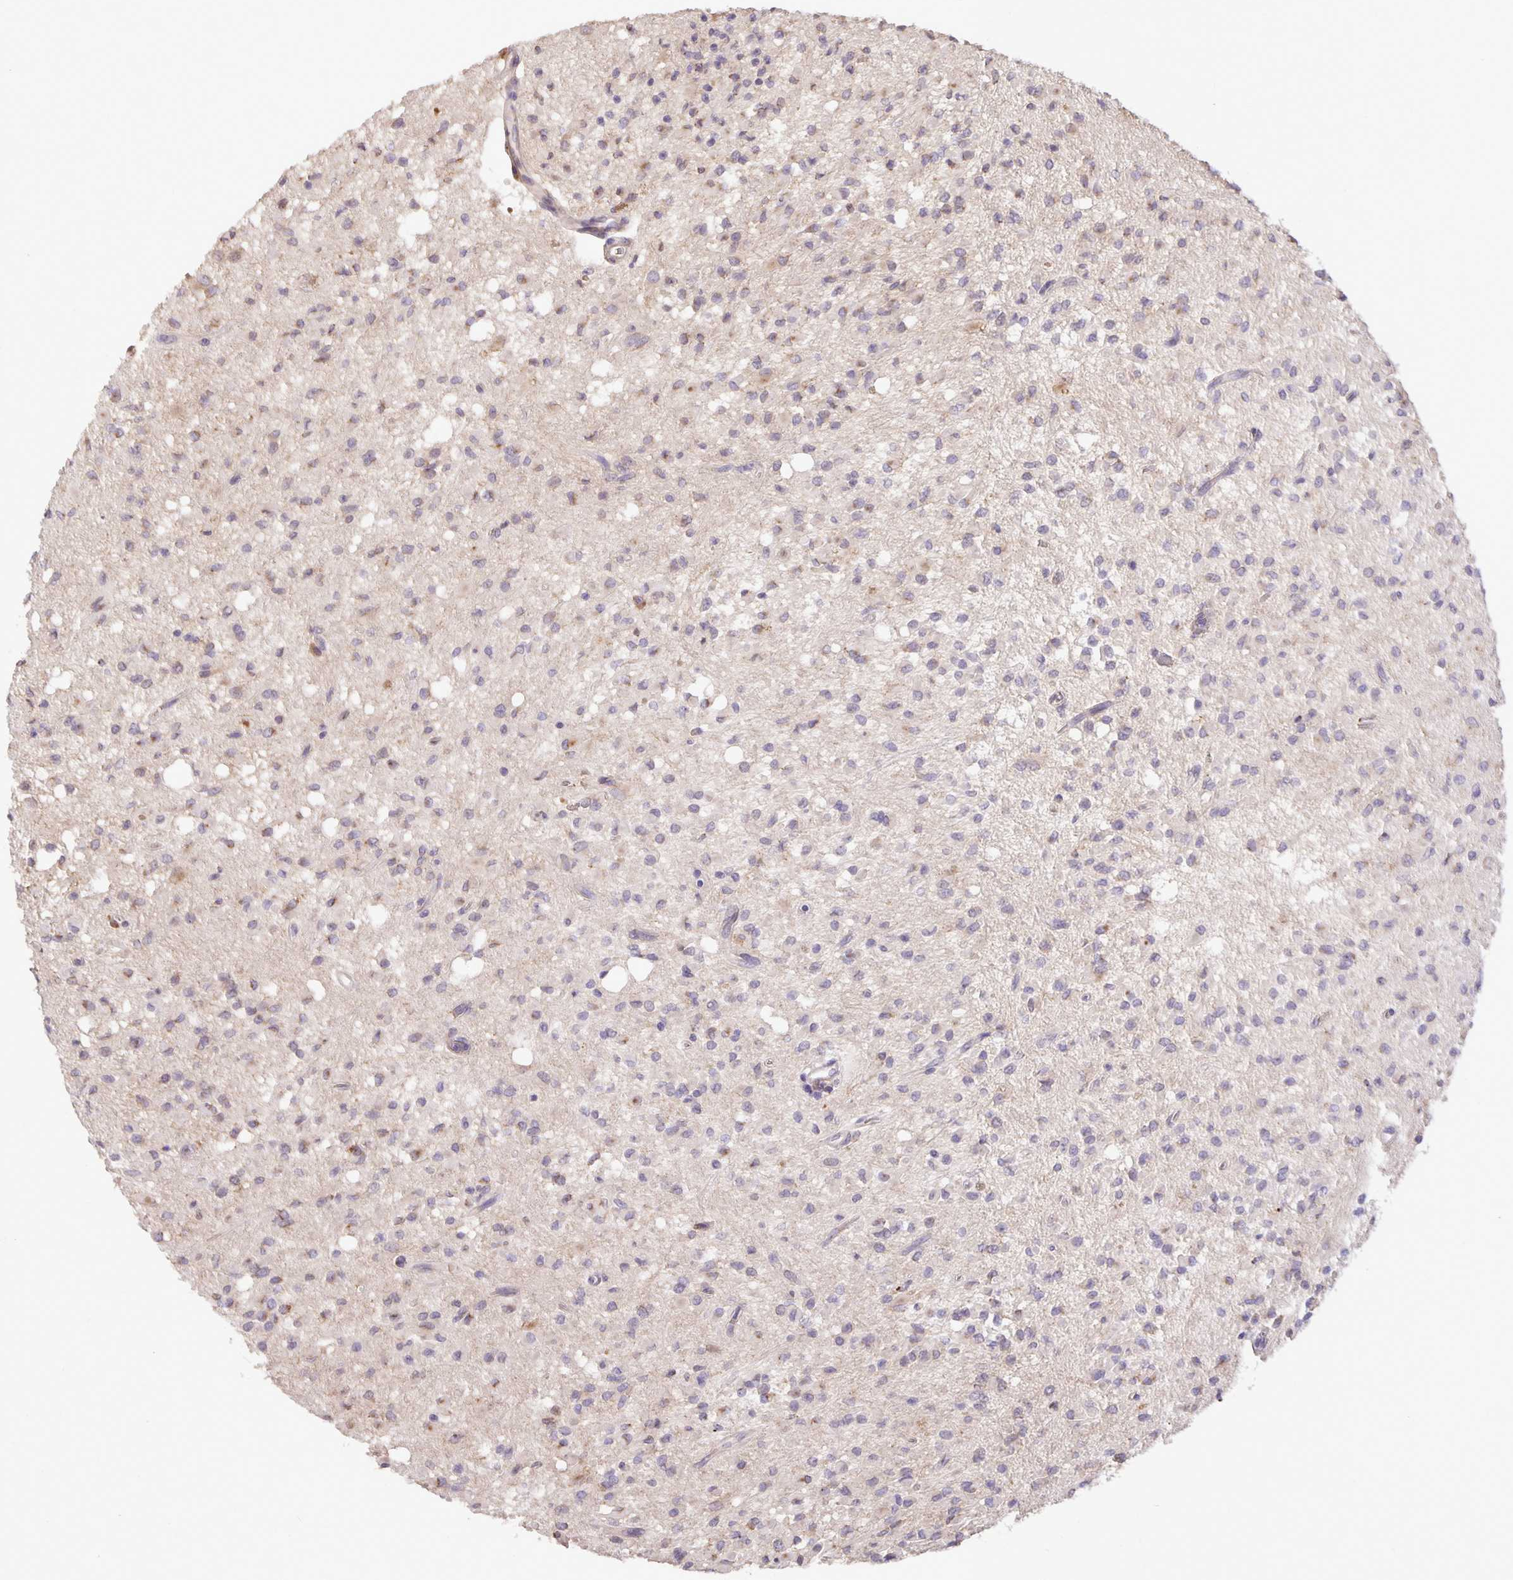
{"staining": {"intensity": "weak", "quantity": "<25%", "location": "cytoplasmic/membranous"}, "tissue": "glioma", "cell_type": "Tumor cells", "image_type": "cancer", "snomed": [{"axis": "morphology", "description": "Glioma, malignant, Low grade"}, {"axis": "topography", "description": "Brain"}], "caption": "High power microscopy photomicrograph of an IHC image of glioma, revealing no significant staining in tumor cells.", "gene": "TMEM71", "patient": {"sex": "female", "age": 33}}